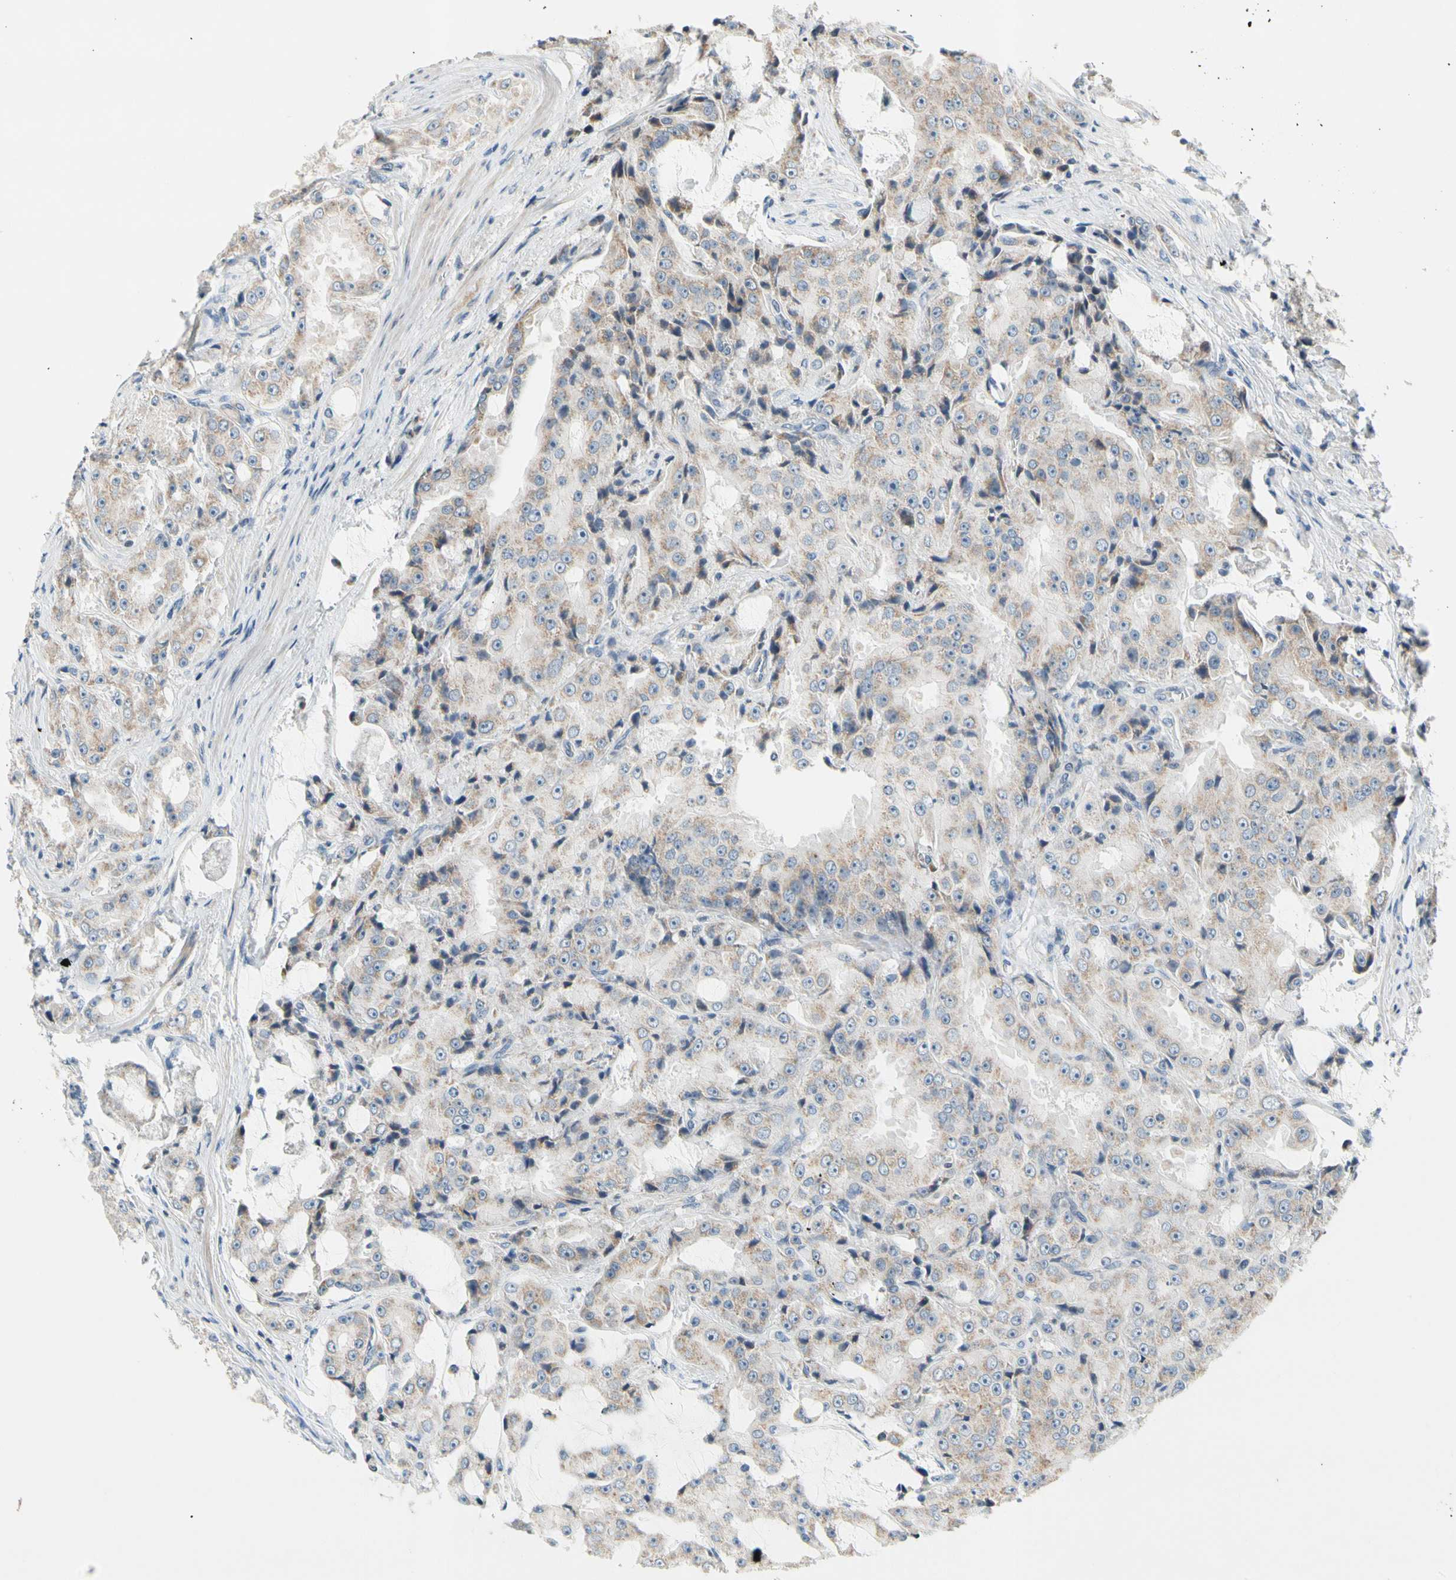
{"staining": {"intensity": "weak", "quantity": ">75%", "location": "cytoplasmic/membranous"}, "tissue": "prostate cancer", "cell_type": "Tumor cells", "image_type": "cancer", "snomed": [{"axis": "morphology", "description": "Adenocarcinoma, High grade"}, {"axis": "topography", "description": "Prostate"}], "caption": "Prostate cancer (high-grade adenocarcinoma) stained with DAB (3,3'-diaminobenzidine) IHC demonstrates low levels of weak cytoplasmic/membranous staining in approximately >75% of tumor cells.", "gene": "SOX30", "patient": {"sex": "male", "age": 73}}